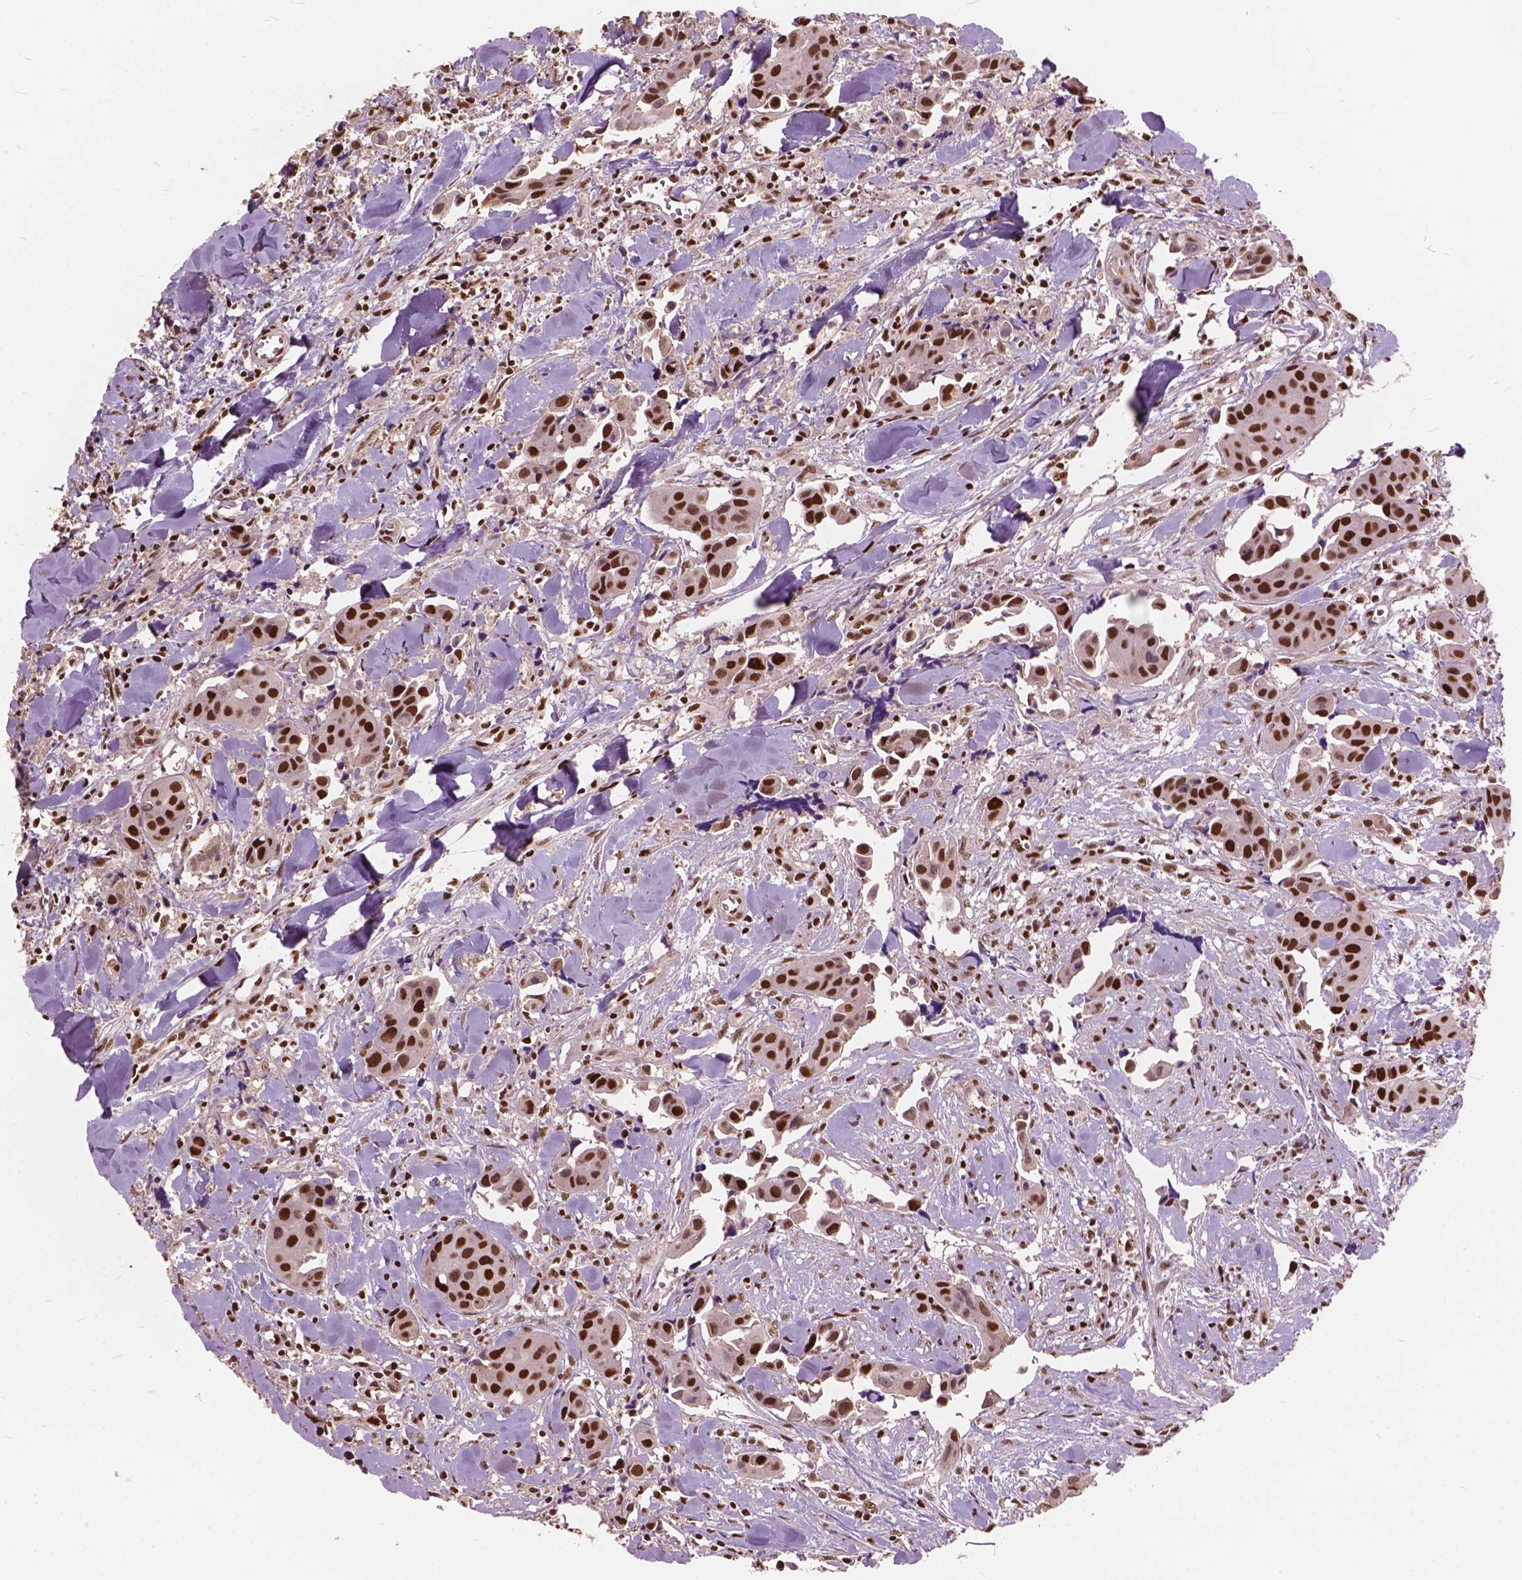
{"staining": {"intensity": "strong", "quantity": ">75%", "location": "nuclear"}, "tissue": "head and neck cancer", "cell_type": "Tumor cells", "image_type": "cancer", "snomed": [{"axis": "morphology", "description": "Adenocarcinoma, NOS"}, {"axis": "topography", "description": "Head-Neck"}], "caption": "Approximately >75% of tumor cells in head and neck adenocarcinoma show strong nuclear protein staining as visualized by brown immunohistochemical staining.", "gene": "ANP32B", "patient": {"sex": "male", "age": 76}}